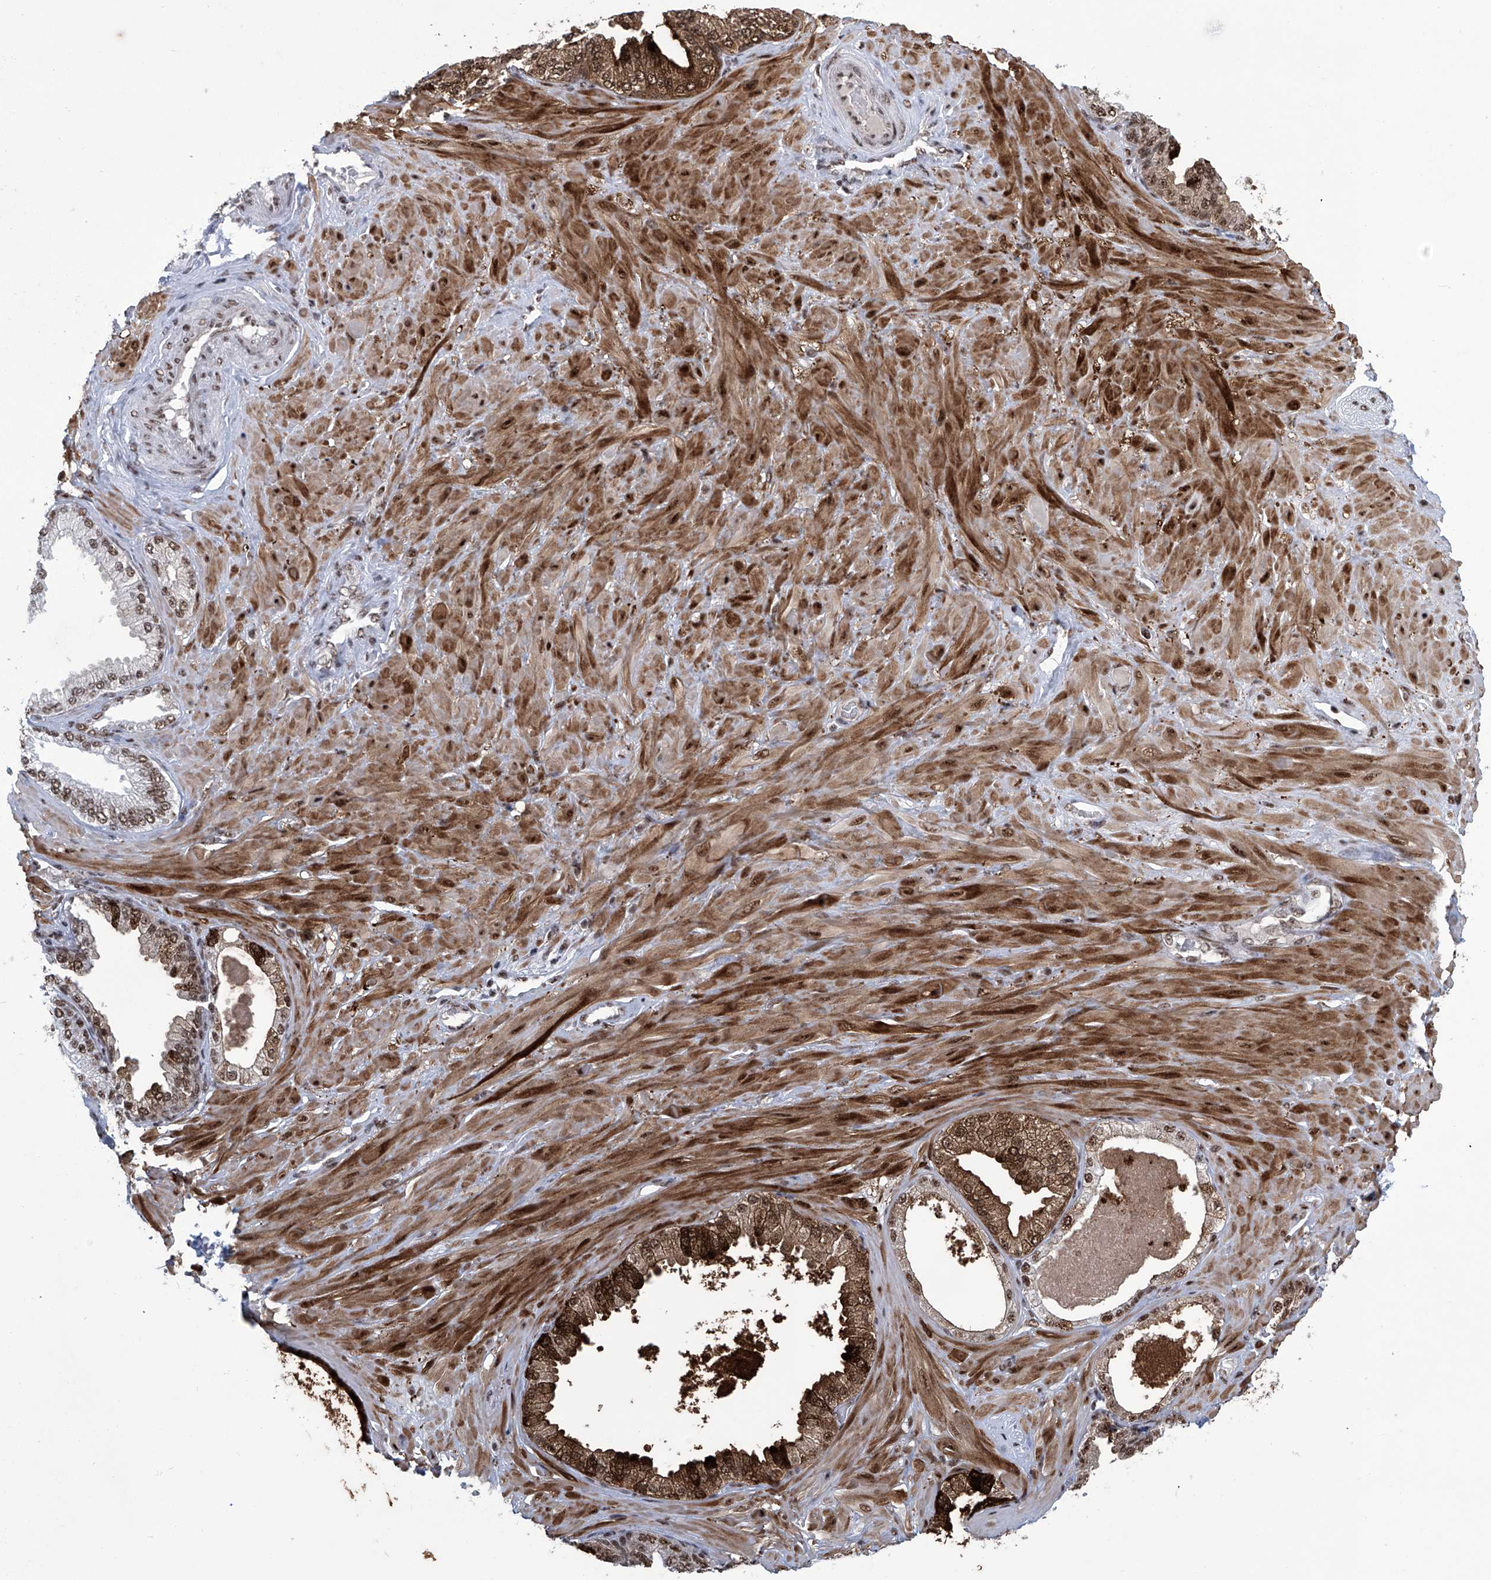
{"staining": {"intensity": "moderate", "quantity": ">75%", "location": "nuclear"}, "tissue": "adipose tissue", "cell_type": "Adipocytes", "image_type": "normal", "snomed": [{"axis": "morphology", "description": "Normal tissue, NOS"}, {"axis": "morphology", "description": "Adenocarcinoma, Low grade"}, {"axis": "topography", "description": "Prostate"}, {"axis": "topography", "description": "Peripheral nerve tissue"}], "caption": "This micrograph reveals IHC staining of unremarkable adipose tissue, with medium moderate nuclear staining in about >75% of adipocytes.", "gene": "FBXL4", "patient": {"sex": "male", "age": 63}}